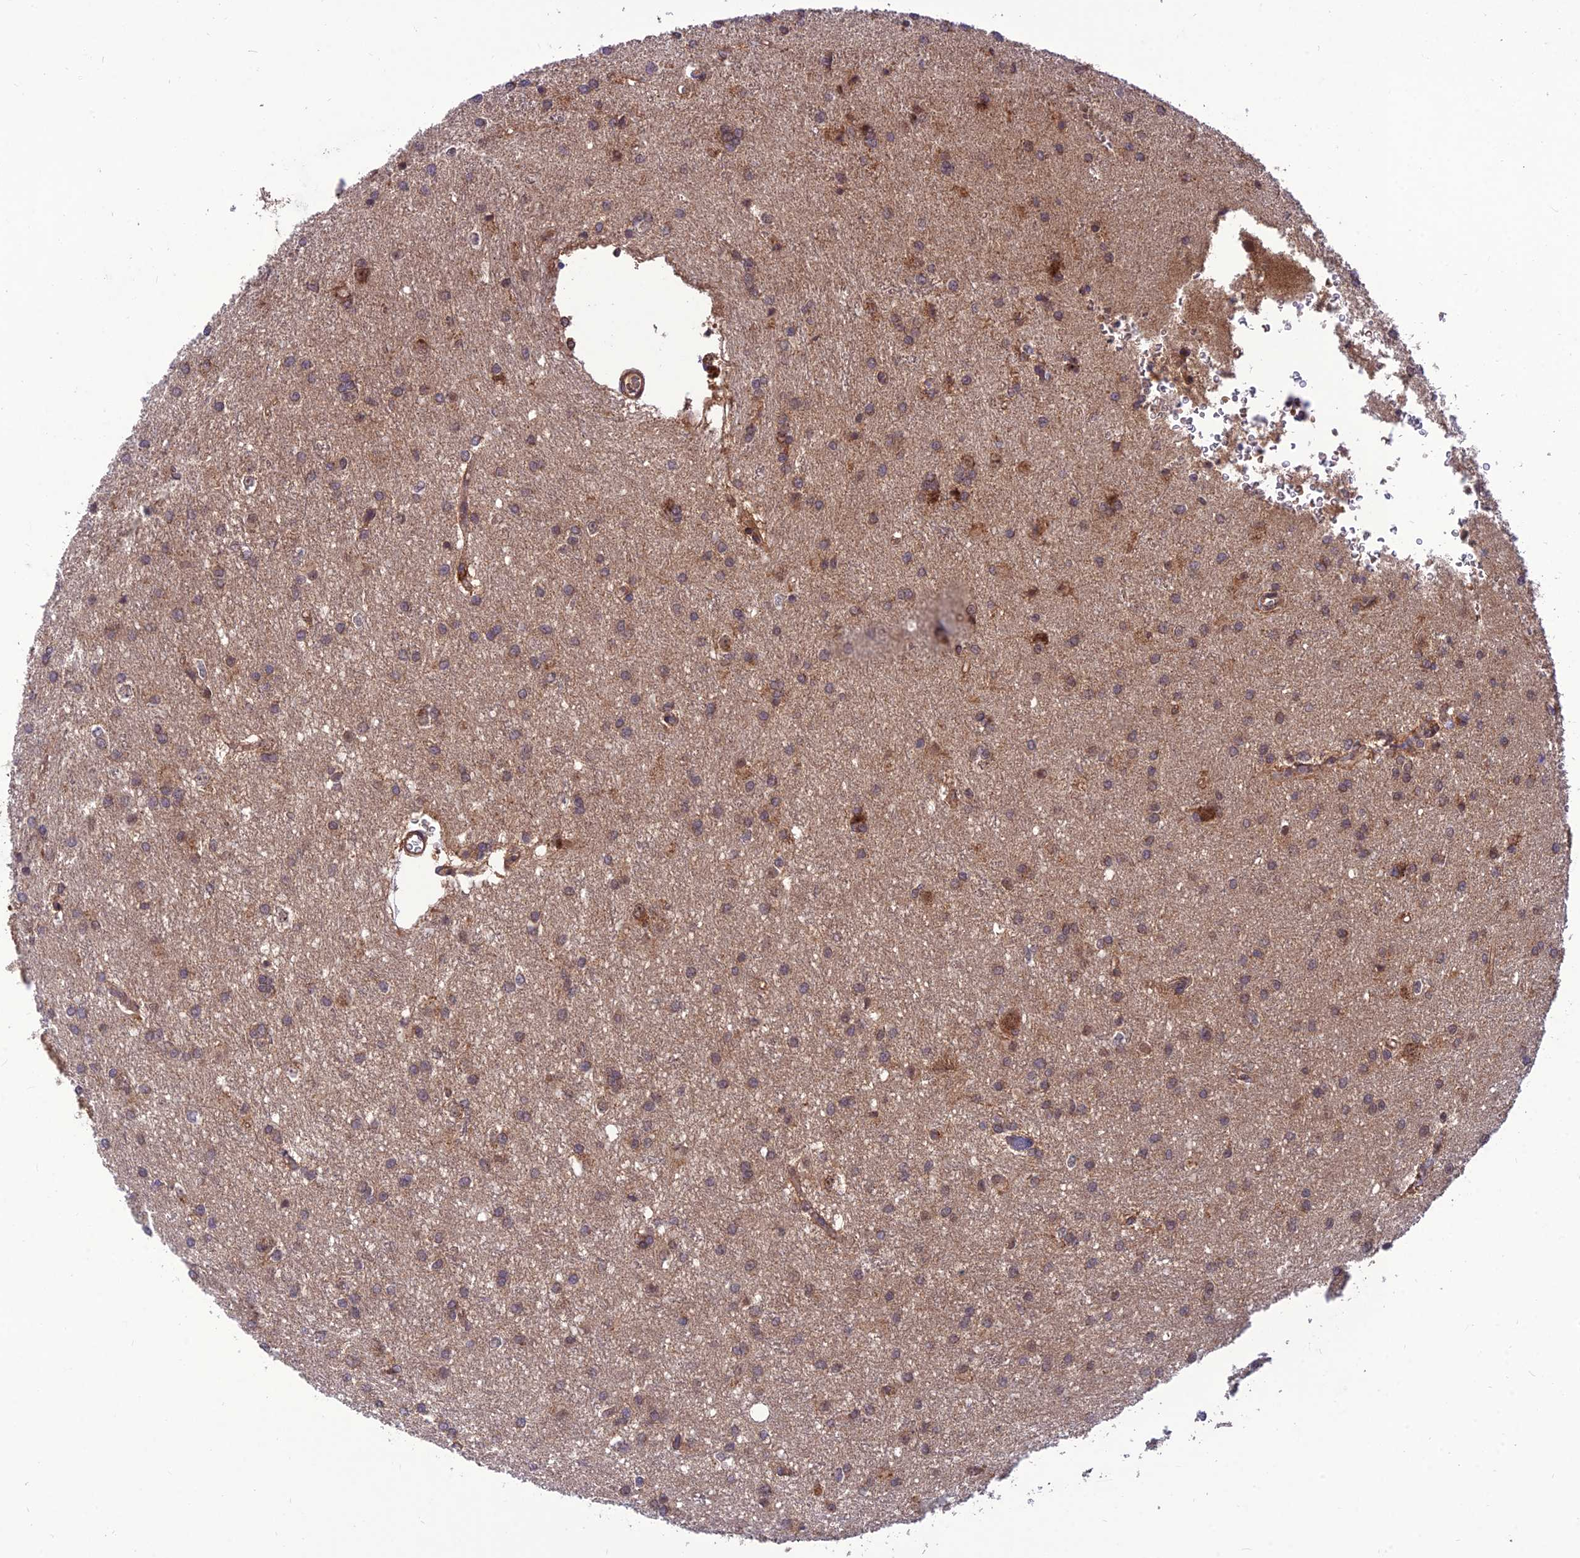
{"staining": {"intensity": "weak", "quantity": ">75%", "location": "cytoplasmic/membranous"}, "tissue": "glioma", "cell_type": "Tumor cells", "image_type": "cancer", "snomed": [{"axis": "morphology", "description": "Glioma, malignant, High grade"}, {"axis": "topography", "description": "Brain"}], "caption": "An image showing weak cytoplasmic/membranous expression in about >75% of tumor cells in glioma, as visualized by brown immunohistochemical staining.", "gene": "NDUFC1", "patient": {"sex": "female", "age": 50}}